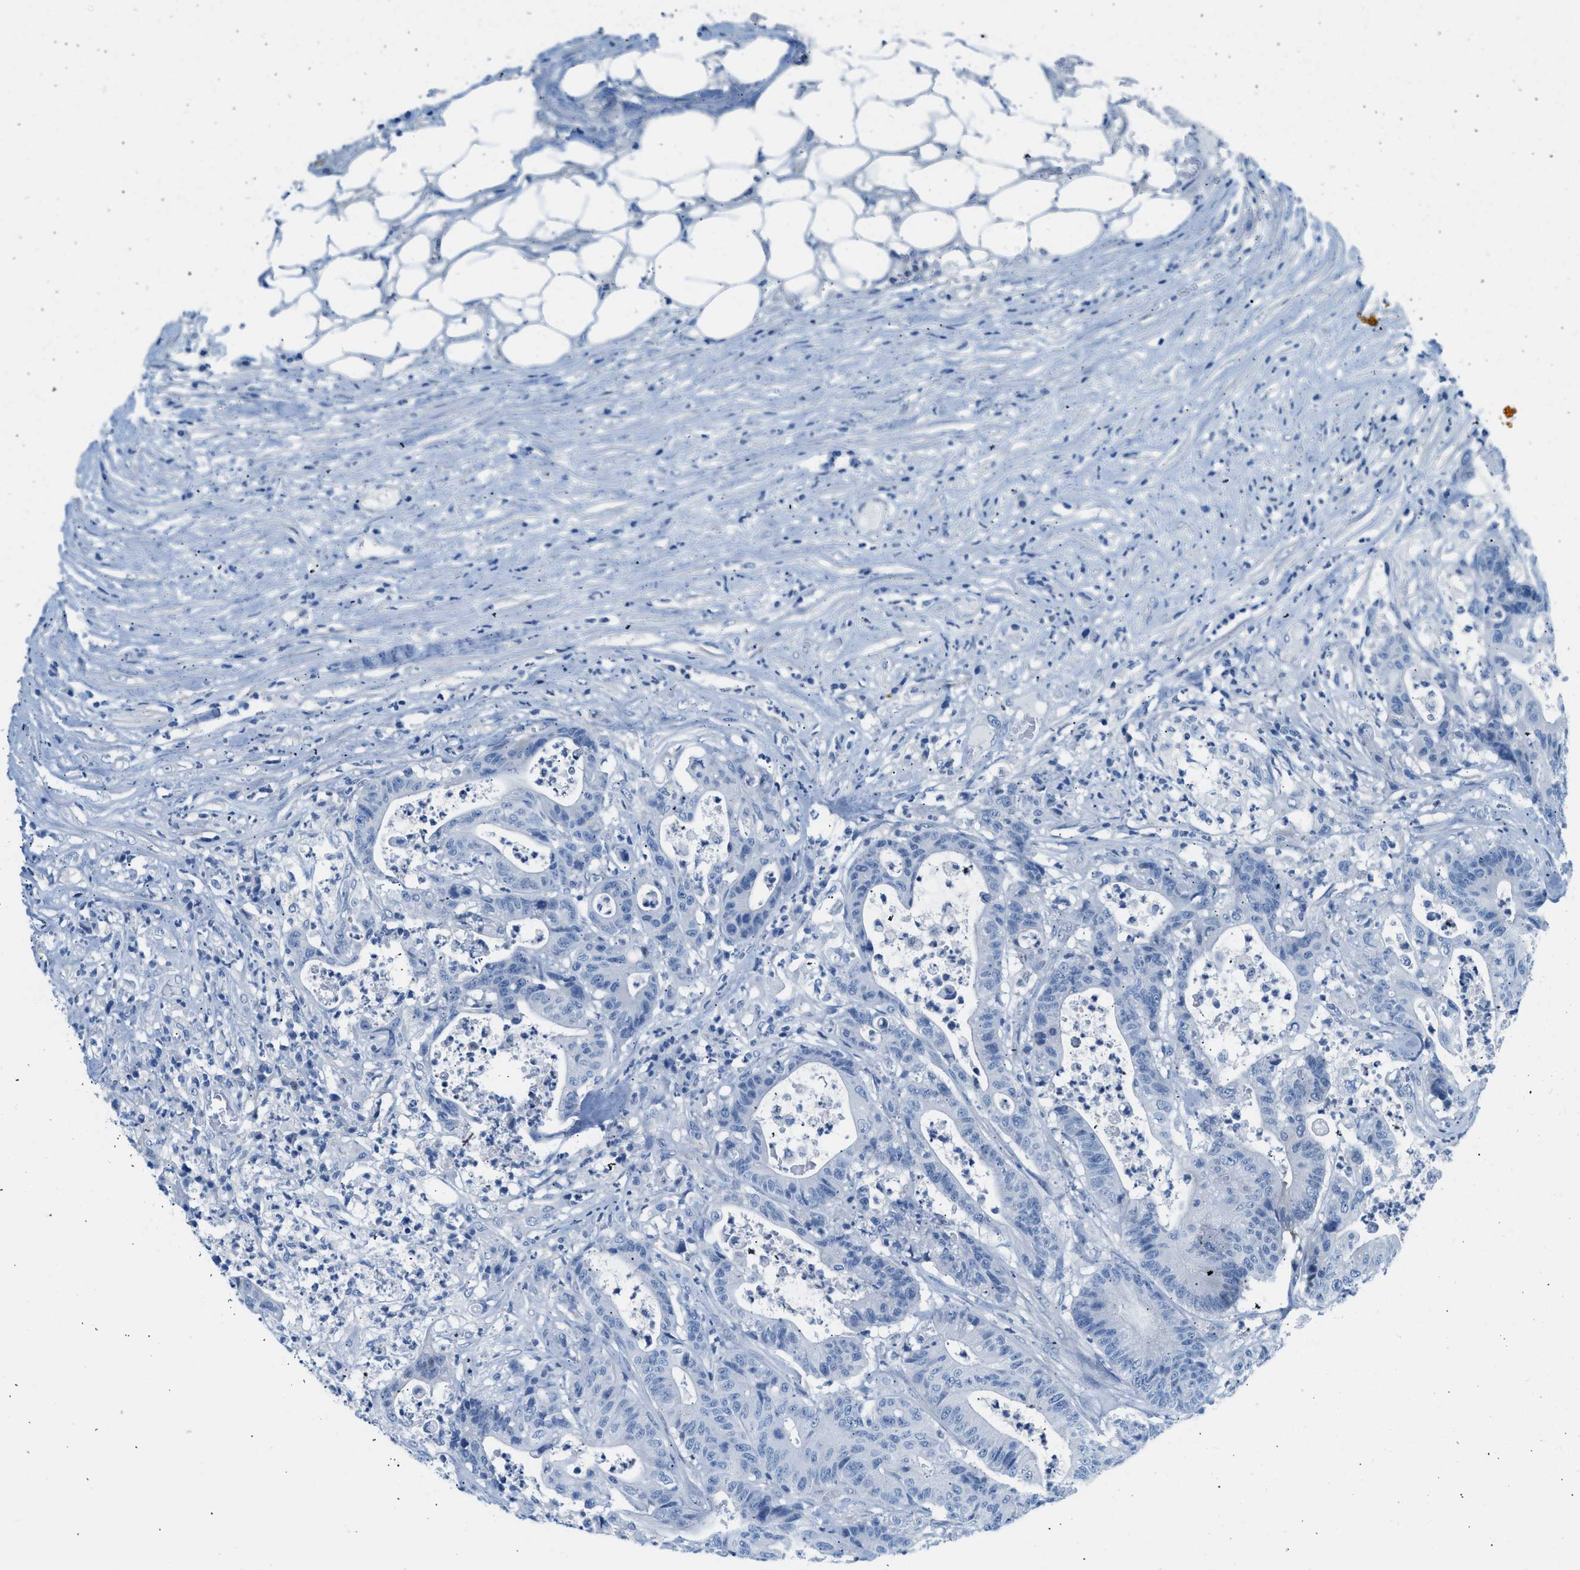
{"staining": {"intensity": "negative", "quantity": "none", "location": "none"}, "tissue": "colorectal cancer", "cell_type": "Tumor cells", "image_type": "cancer", "snomed": [{"axis": "morphology", "description": "Adenocarcinoma, NOS"}, {"axis": "topography", "description": "Colon"}], "caption": "Colorectal cancer (adenocarcinoma) was stained to show a protein in brown. There is no significant expression in tumor cells.", "gene": "SPAM1", "patient": {"sex": "female", "age": 84}}